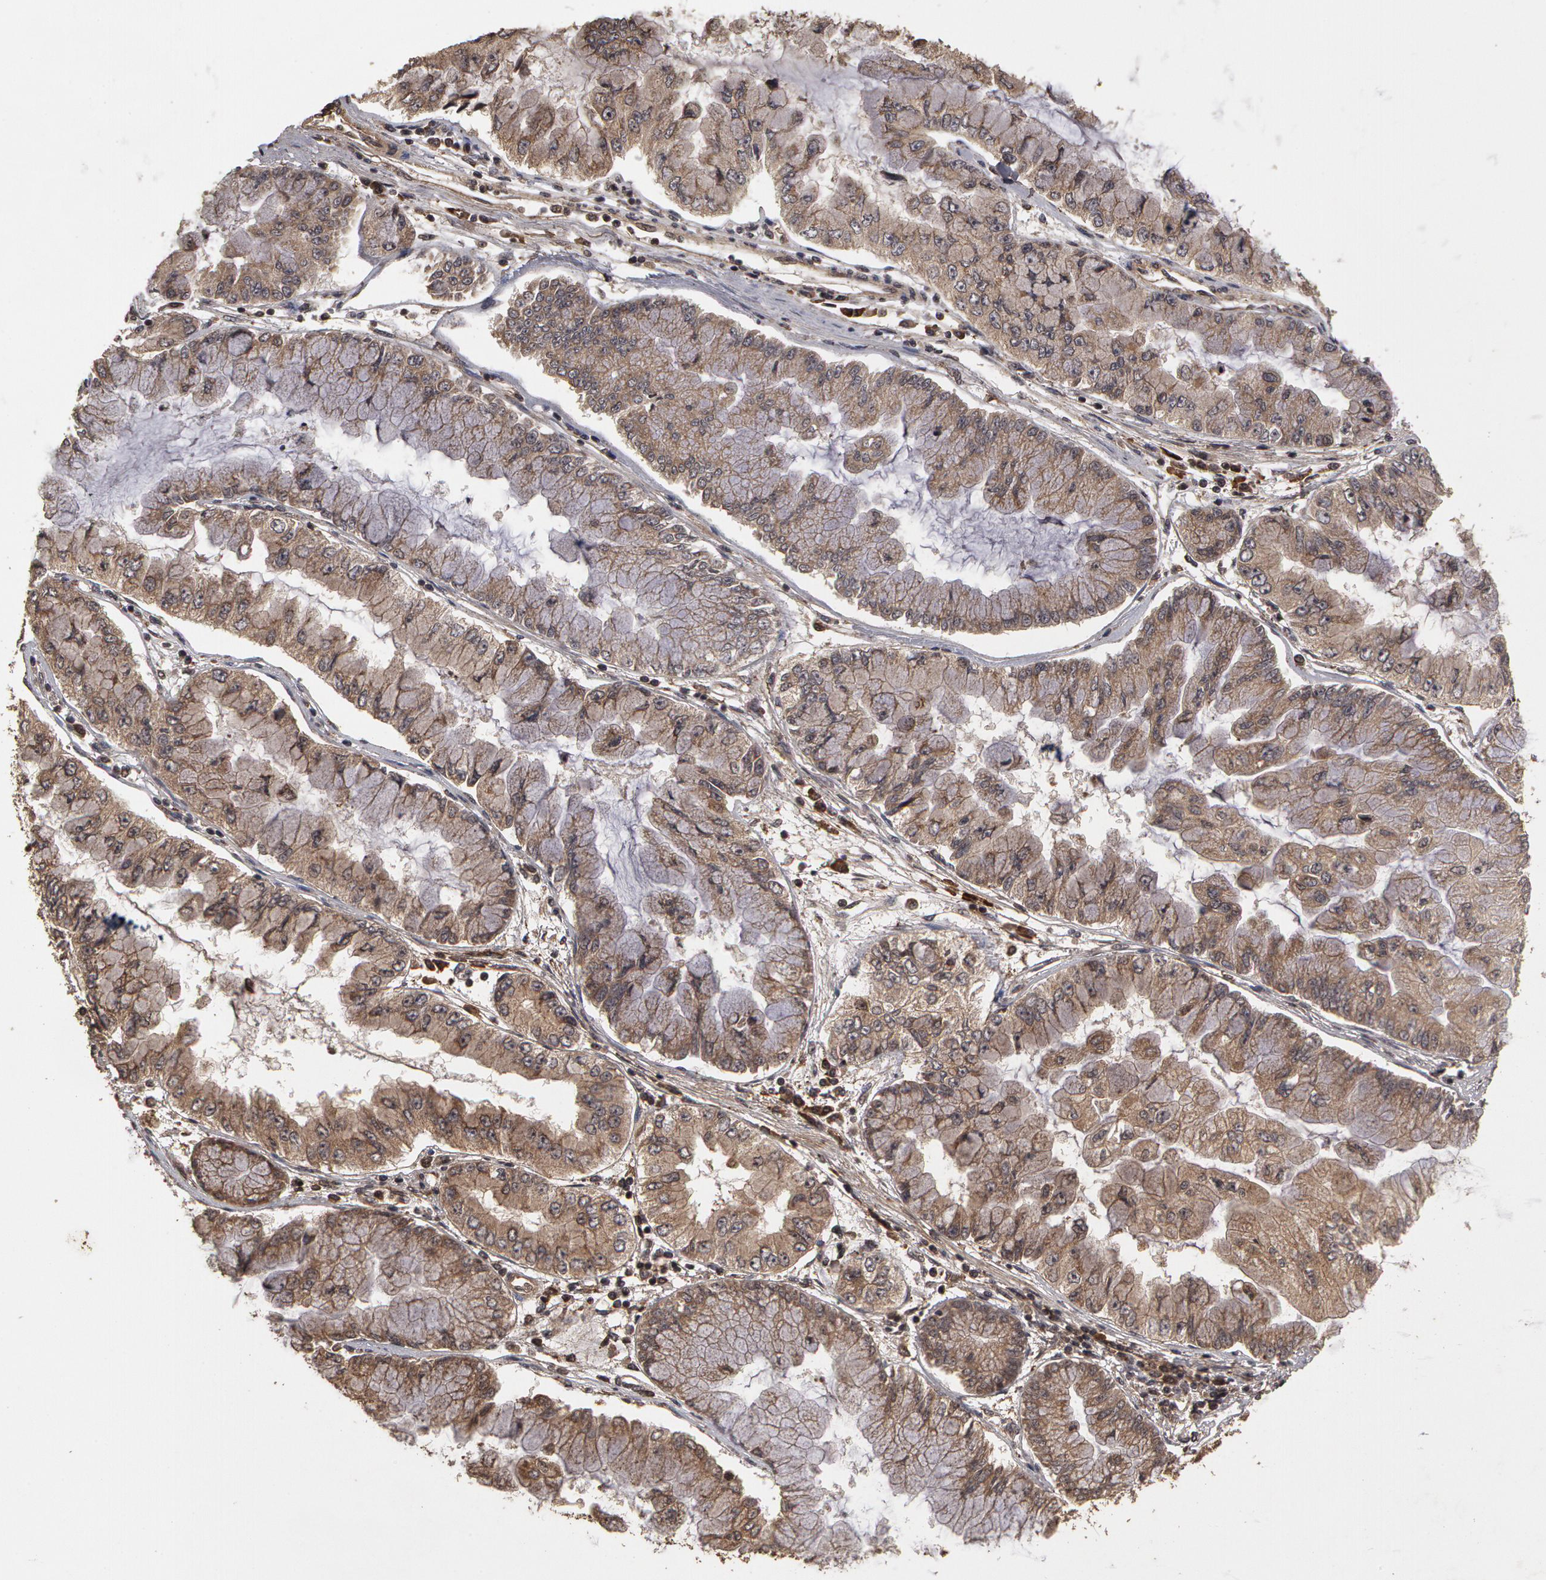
{"staining": {"intensity": "weak", "quantity": "25%-75%", "location": "cytoplasmic/membranous"}, "tissue": "liver cancer", "cell_type": "Tumor cells", "image_type": "cancer", "snomed": [{"axis": "morphology", "description": "Cholangiocarcinoma"}, {"axis": "topography", "description": "Liver"}], "caption": "High-power microscopy captured an immunohistochemistry photomicrograph of cholangiocarcinoma (liver), revealing weak cytoplasmic/membranous staining in about 25%-75% of tumor cells. Nuclei are stained in blue.", "gene": "CALR", "patient": {"sex": "female", "age": 79}}